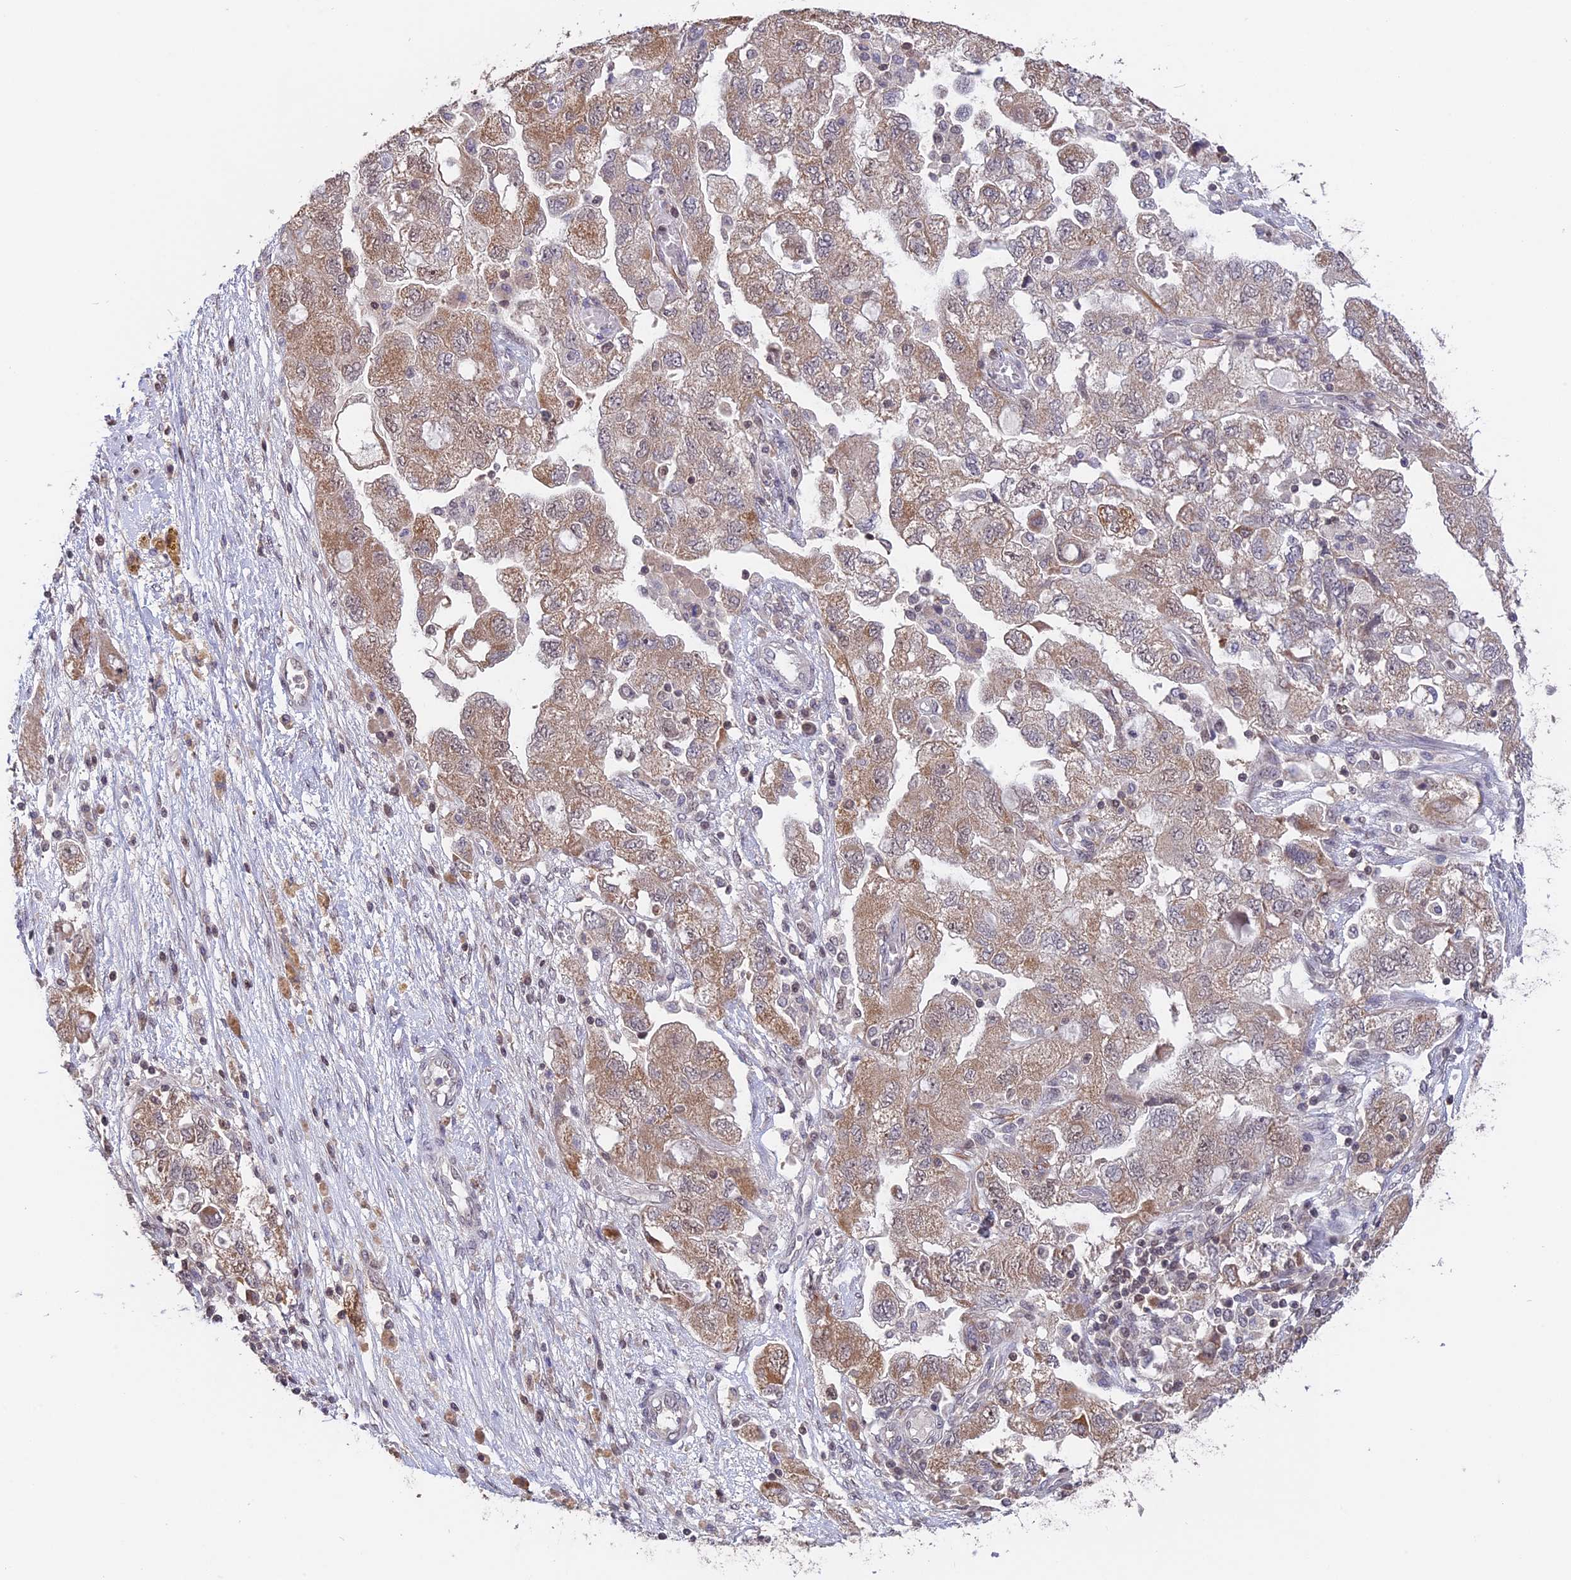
{"staining": {"intensity": "moderate", "quantity": "25%-75%", "location": "cytoplasmic/membranous"}, "tissue": "ovarian cancer", "cell_type": "Tumor cells", "image_type": "cancer", "snomed": [{"axis": "morphology", "description": "Carcinoma, NOS"}, {"axis": "morphology", "description": "Cystadenocarcinoma, serous, NOS"}, {"axis": "topography", "description": "Ovary"}], "caption": "Immunohistochemistry (IHC) staining of ovarian cancer (serous cystadenocarcinoma), which exhibits medium levels of moderate cytoplasmic/membranous staining in about 25%-75% of tumor cells indicating moderate cytoplasmic/membranous protein positivity. The staining was performed using DAB (3,3'-diaminobenzidine) (brown) for protein detection and nuclei were counterstained in hematoxylin (blue).", "gene": "RFC5", "patient": {"sex": "female", "age": 69}}